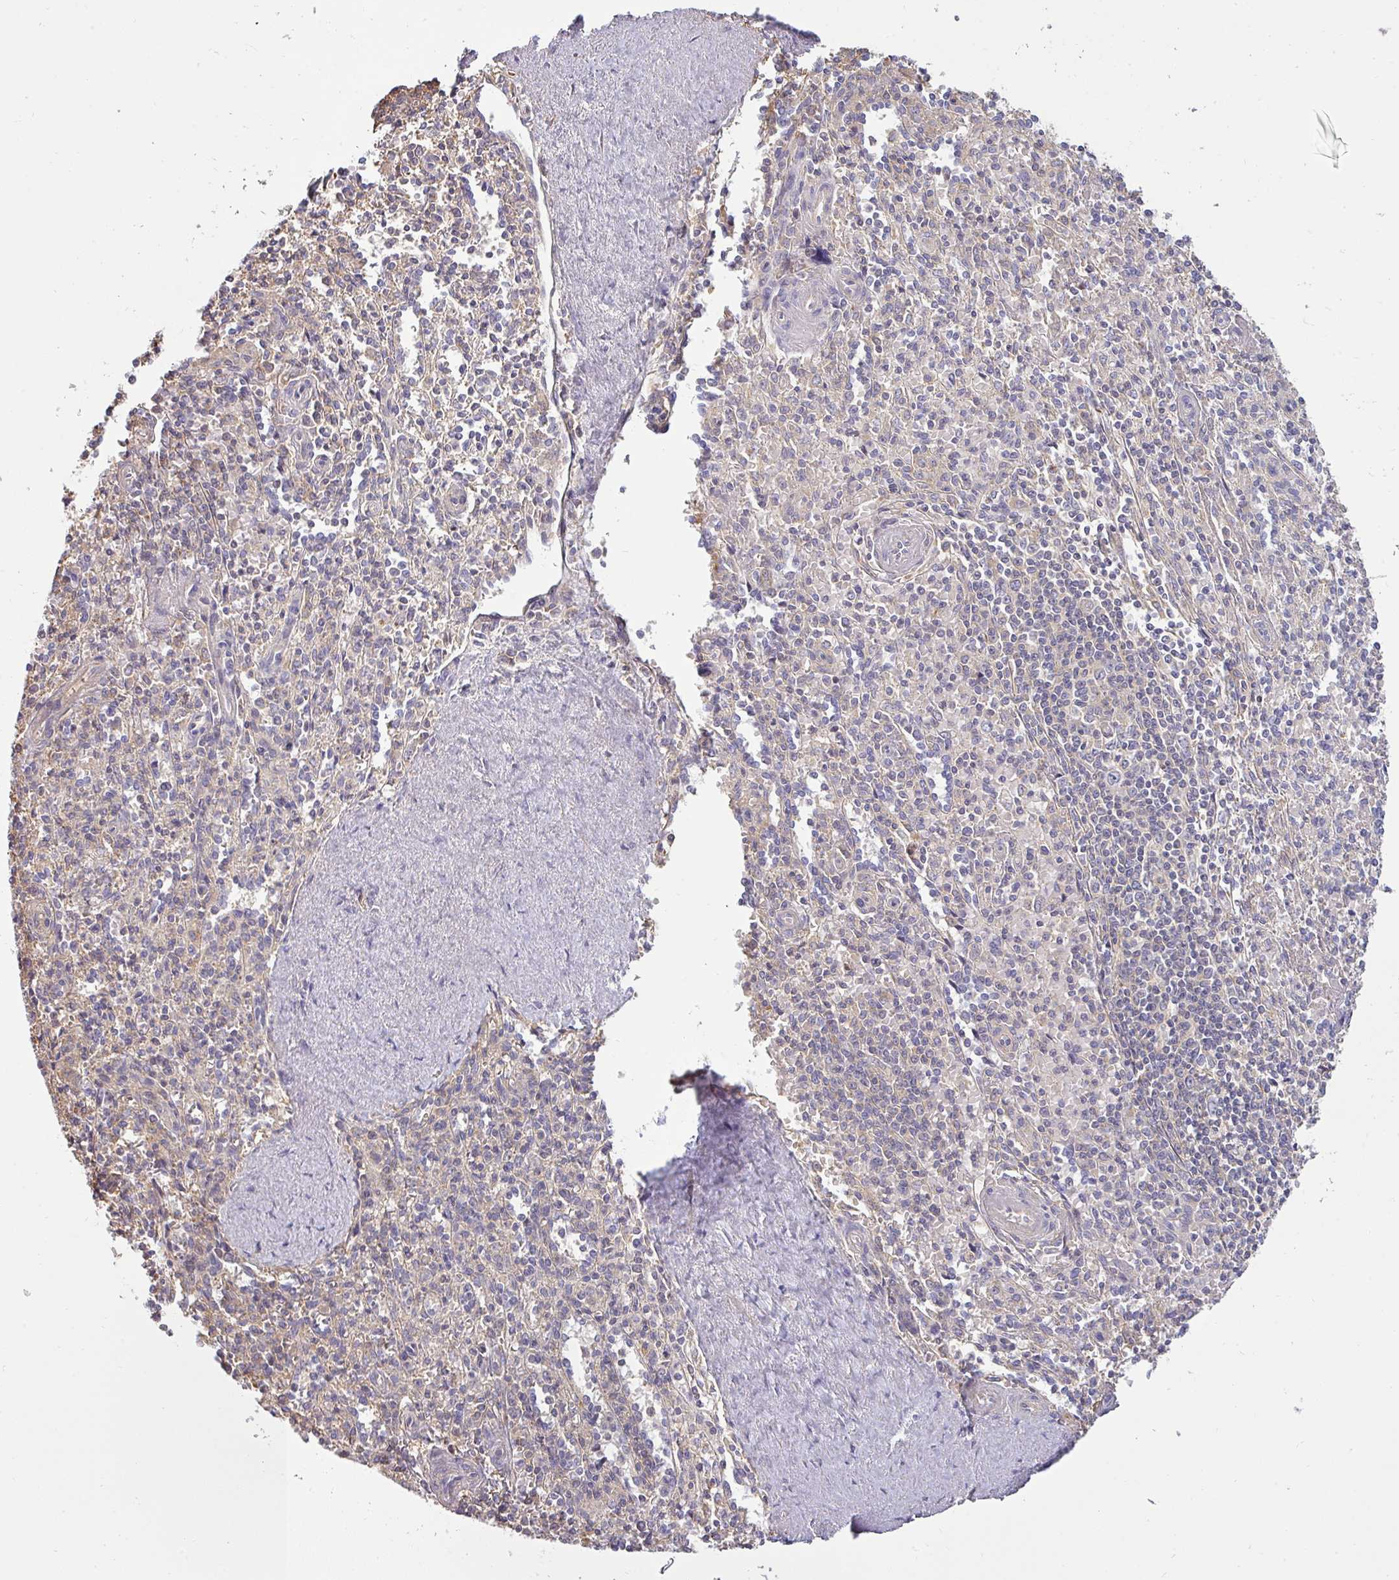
{"staining": {"intensity": "negative", "quantity": "none", "location": "none"}, "tissue": "spleen", "cell_type": "Cells in red pulp", "image_type": "normal", "snomed": [{"axis": "morphology", "description": "Normal tissue, NOS"}, {"axis": "topography", "description": "Spleen"}], "caption": "Immunohistochemistry (IHC) histopathology image of benign human spleen stained for a protein (brown), which demonstrates no expression in cells in red pulp. (Immunohistochemistry, brightfield microscopy, high magnification).", "gene": "ZNF835", "patient": {"sex": "female", "age": 70}}